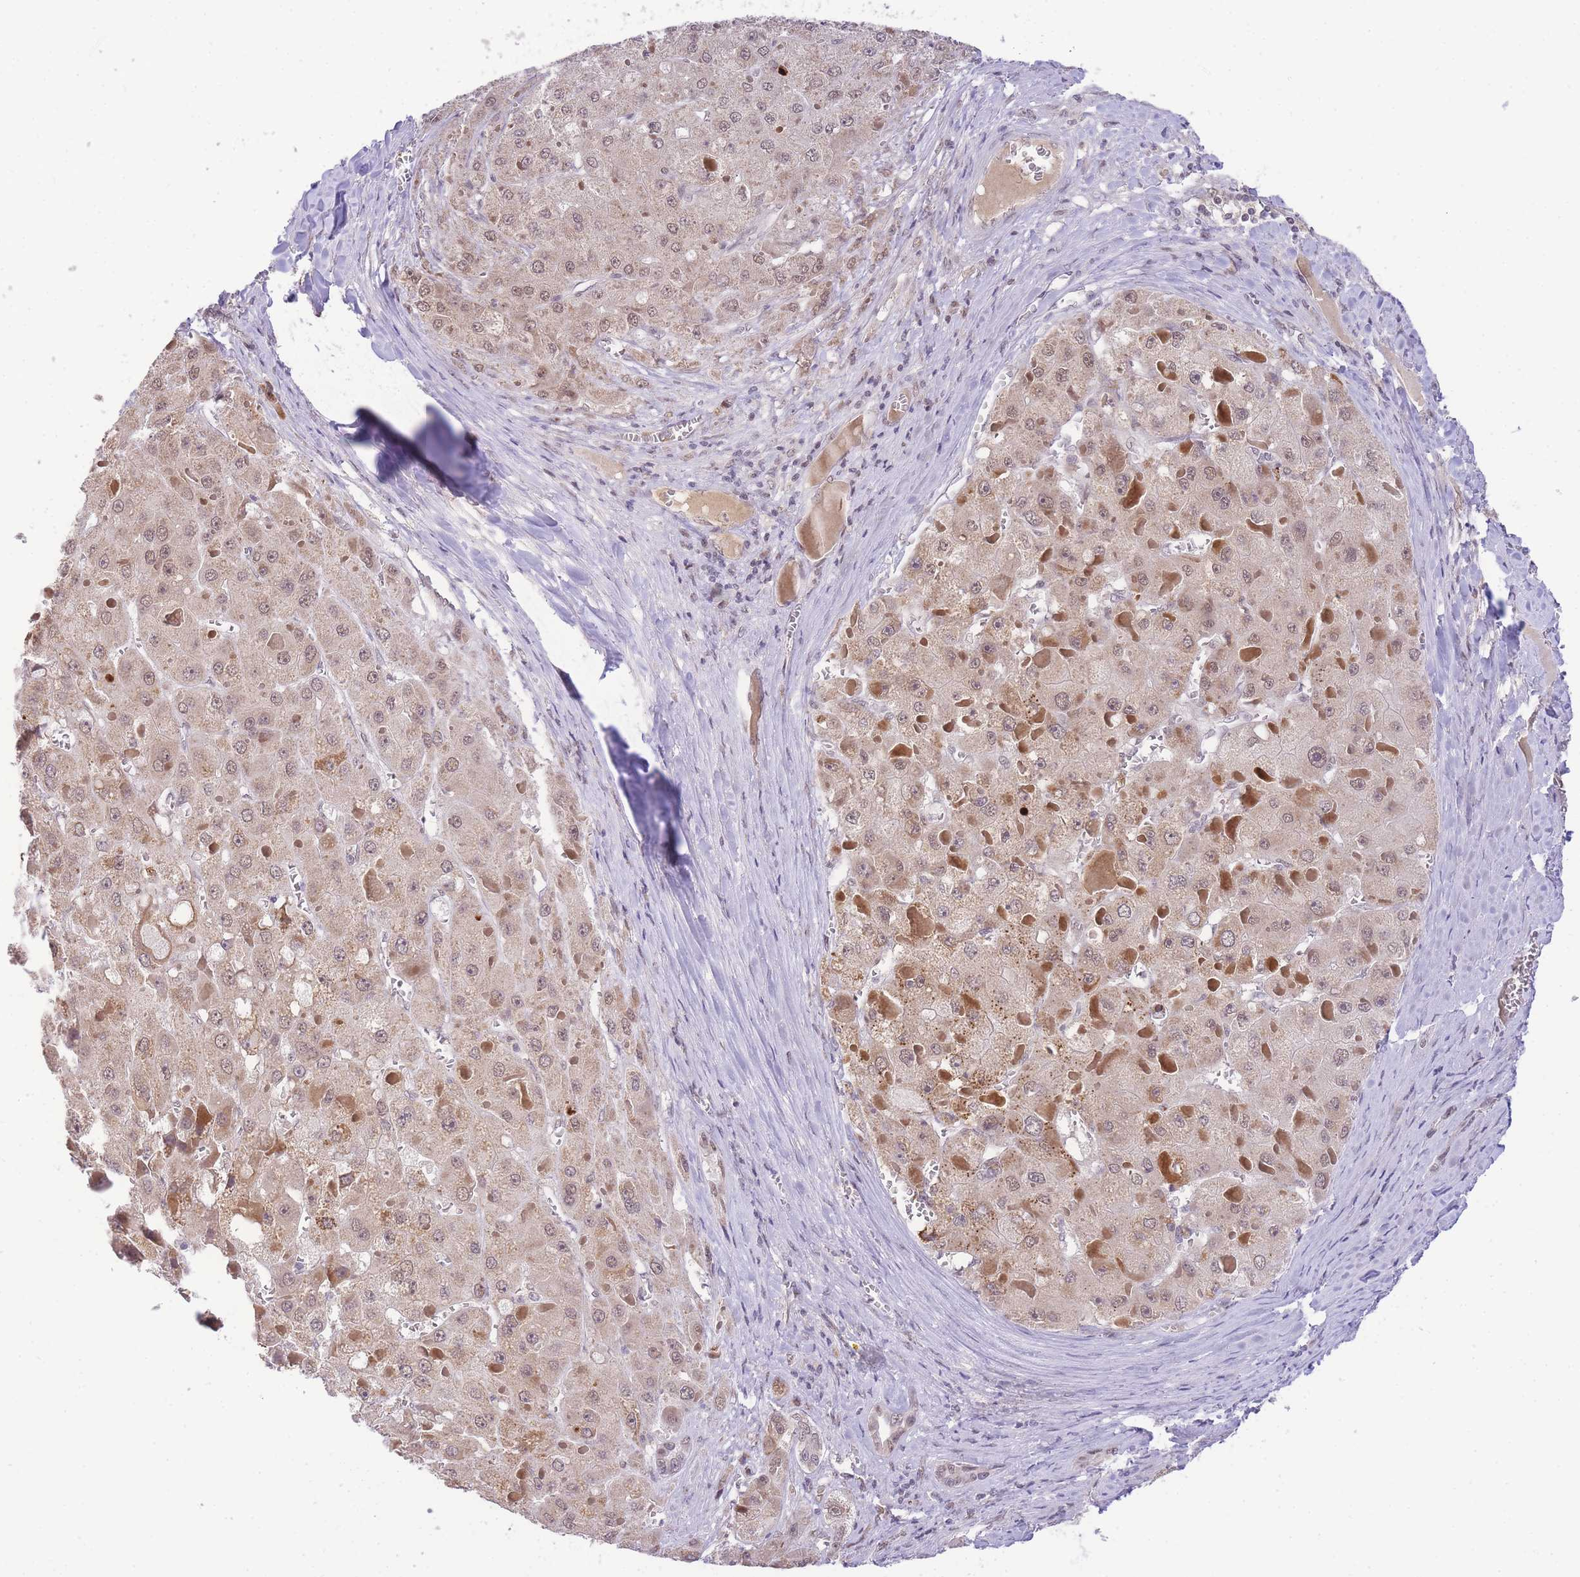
{"staining": {"intensity": "weak", "quantity": ">75%", "location": "cytoplasmic/membranous,nuclear"}, "tissue": "liver cancer", "cell_type": "Tumor cells", "image_type": "cancer", "snomed": [{"axis": "morphology", "description": "Carcinoma, Hepatocellular, NOS"}, {"axis": "topography", "description": "Liver"}], "caption": "Liver cancer stained with DAB (3,3'-diaminobenzidine) immunohistochemistry (IHC) demonstrates low levels of weak cytoplasmic/membranous and nuclear expression in approximately >75% of tumor cells.", "gene": "PUS10", "patient": {"sex": "female", "age": 73}}